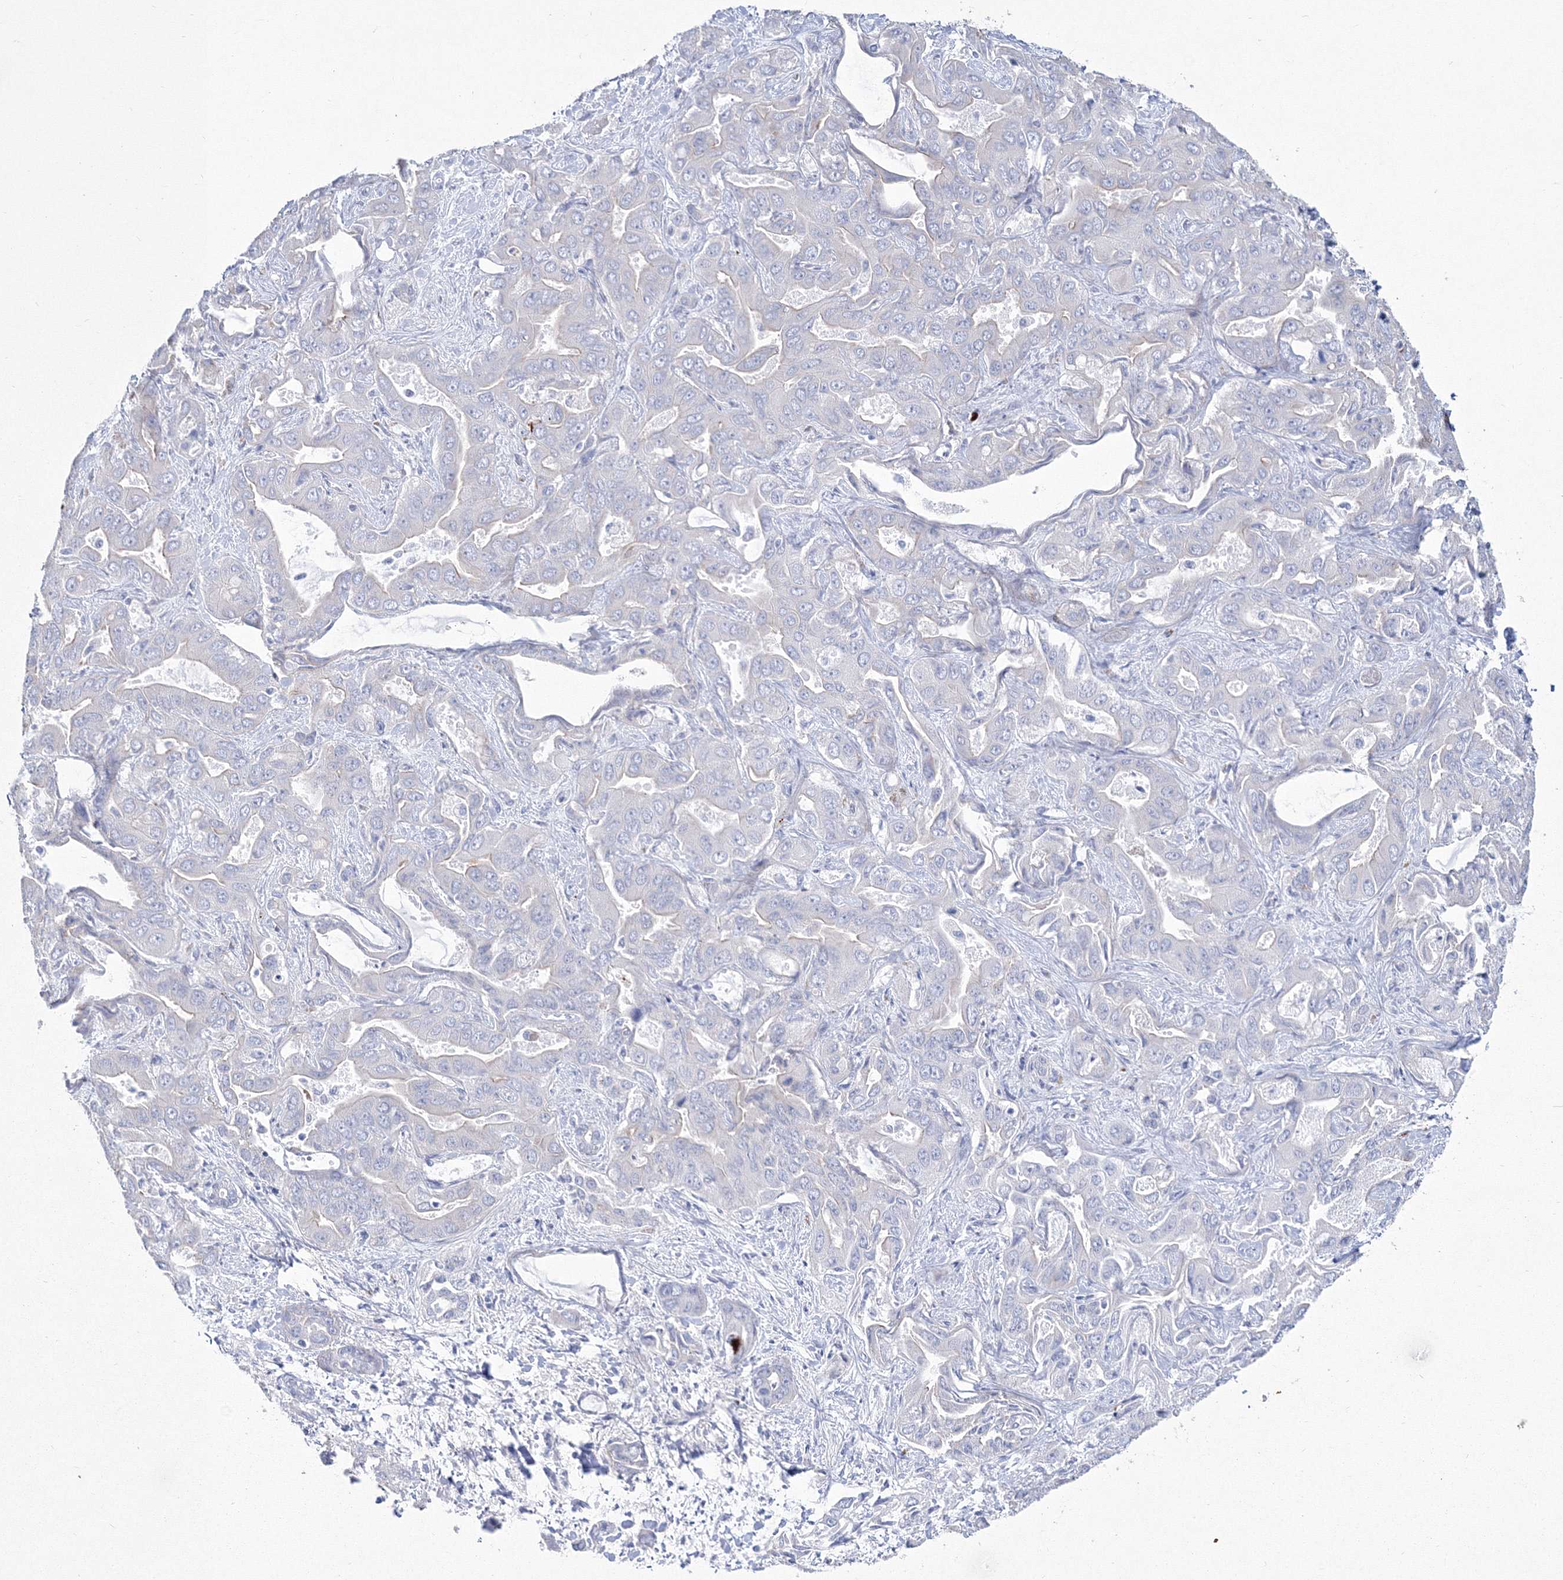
{"staining": {"intensity": "negative", "quantity": "none", "location": "none"}, "tissue": "liver cancer", "cell_type": "Tumor cells", "image_type": "cancer", "snomed": [{"axis": "morphology", "description": "Cholangiocarcinoma"}, {"axis": "topography", "description": "Liver"}], "caption": "Immunohistochemistry photomicrograph of human liver cancer stained for a protein (brown), which displays no expression in tumor cells. Brightfield microscopy of immunohistochemistry stained with DAB (brown) and hematoxylin (blue), captured at high magnification.", "gene": "HYAL2", "patient": {"sex": "female", "age": 52}}